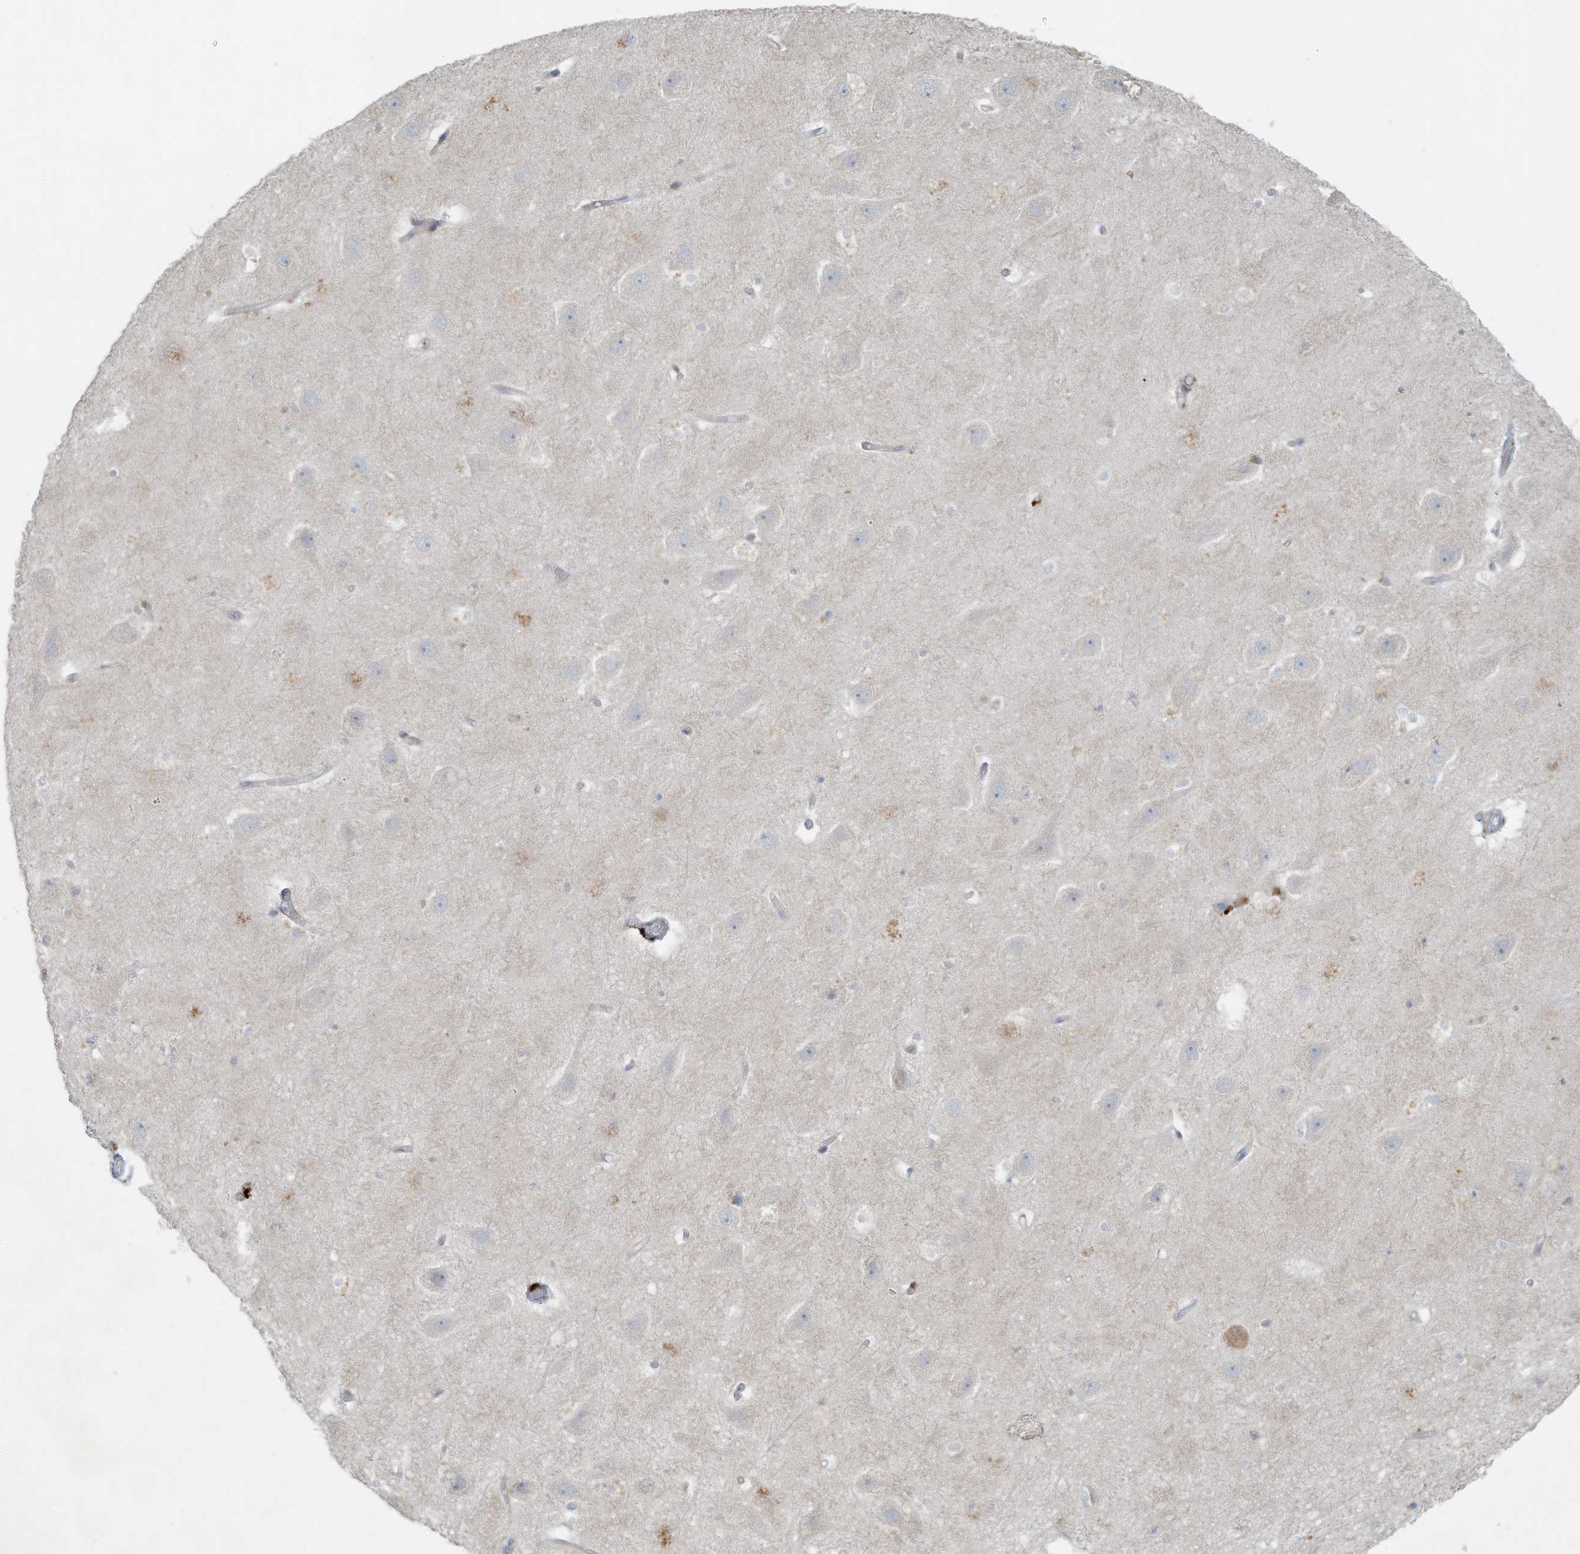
{"staining": {"intensity": "negative", "quantity": "none", "location": "none"}, "tissue": "hippocampus", "cell_type": "Glial cells", "image_type": "normal", "snomed": [{"axis": "morphology", "description": "Normal tissue, NOS"}, {"axis": "topography", "description": "Hippocampus"}], "caption": "DAB (3,3'-diaminobenzidine) immunohistochemical staining of benign human hippocampus displays no significant staining in glial cells. (DAB immunohistochemistry (IHC) with hematoxylin counter stain).", "gene": "TUBE1", "patient": {"sex": "female", "age": 52}}